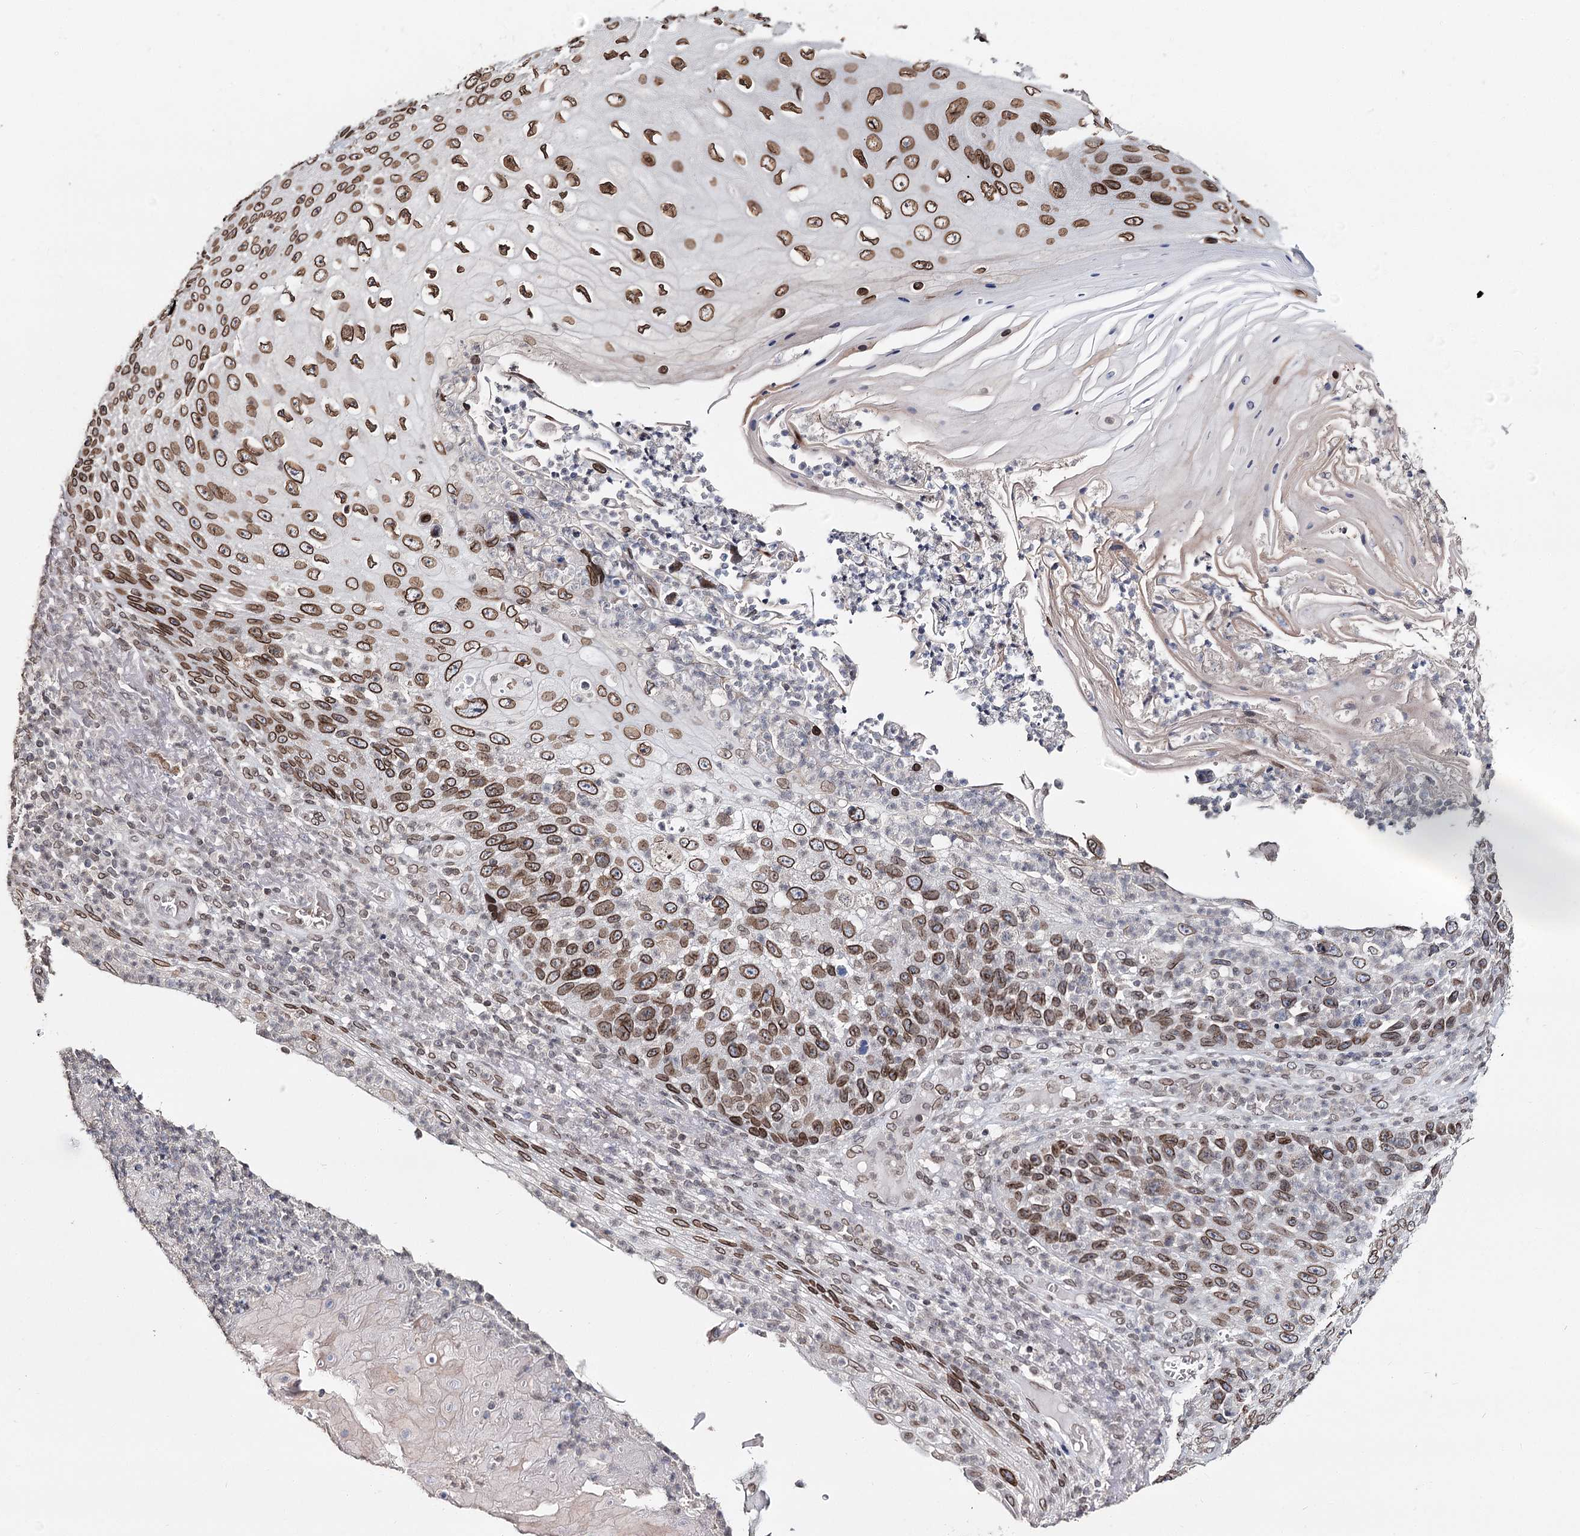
{"staining": {"intensity": "strong", "quantity": ">75%", "location": "cytoplasmic/membranous,nuclear"}, "tissue": "skin cancer", "cell_type": "Tumor cells", "image_type": "cancer", "snomed": [{"axis": "morphology", "description": "Squamous cell carcinoma, NOS"}, {"axis": "topography", "description": "Skin"}], "caption": "IHC of human skin cancer (squamous cell carcinoma) exhibits high levels of strong cytoplasmic/membranous and nuclear staining in about >75% of tumor cells. The staining was performed using DAB to visualize the protein expression in brown, while the nuclei were stained in blue with hematoxylin (Magnification: 20x).", "gene": "KIAA0930", "patient": {"sex": "female", "age": 88}}